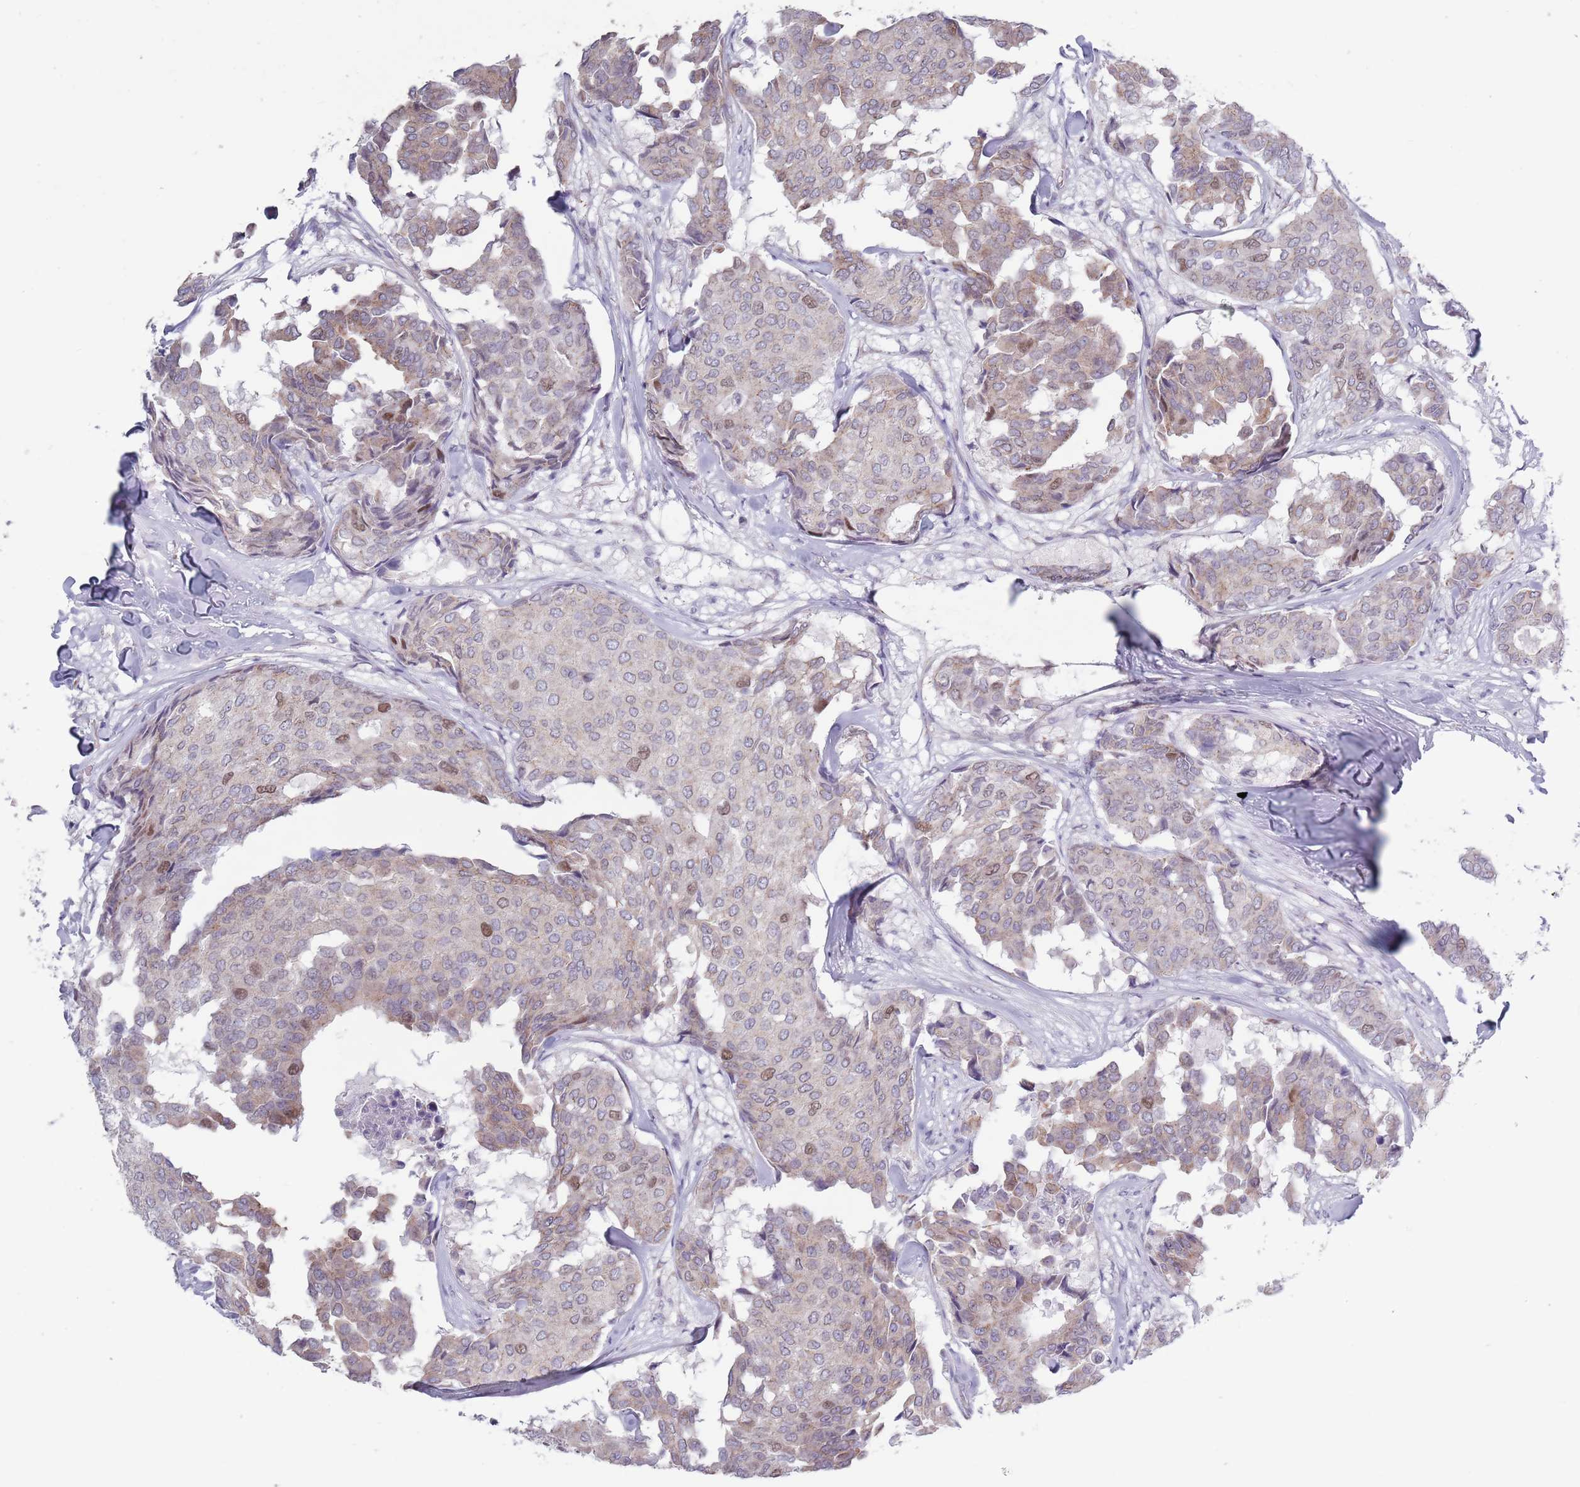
{"staining": {"intensity": "moderate", "quantity": "<25%", "location": "cytoplasmic/membranous,nuclear"}, "tissue": "breast cancer", "cell_type": "Tumor cells", "image_type": "cancer", "snomed": [{"axis": "morphology", "description": "Duct carcinoma"}, {"axis": "topography", "description": "Breast"}], "caption": "The immunohistochemical stain highlights moderate cytoplasmic/membranous and nuclear staining in tumor cells of breast intraductal carcinoma tissue. Immunohistochemistry stains the protein of interest in brown and the nuclei are stained blue.", "gene": "ZKSCAN2", "patient": {"sex": "female", "age": 75}}